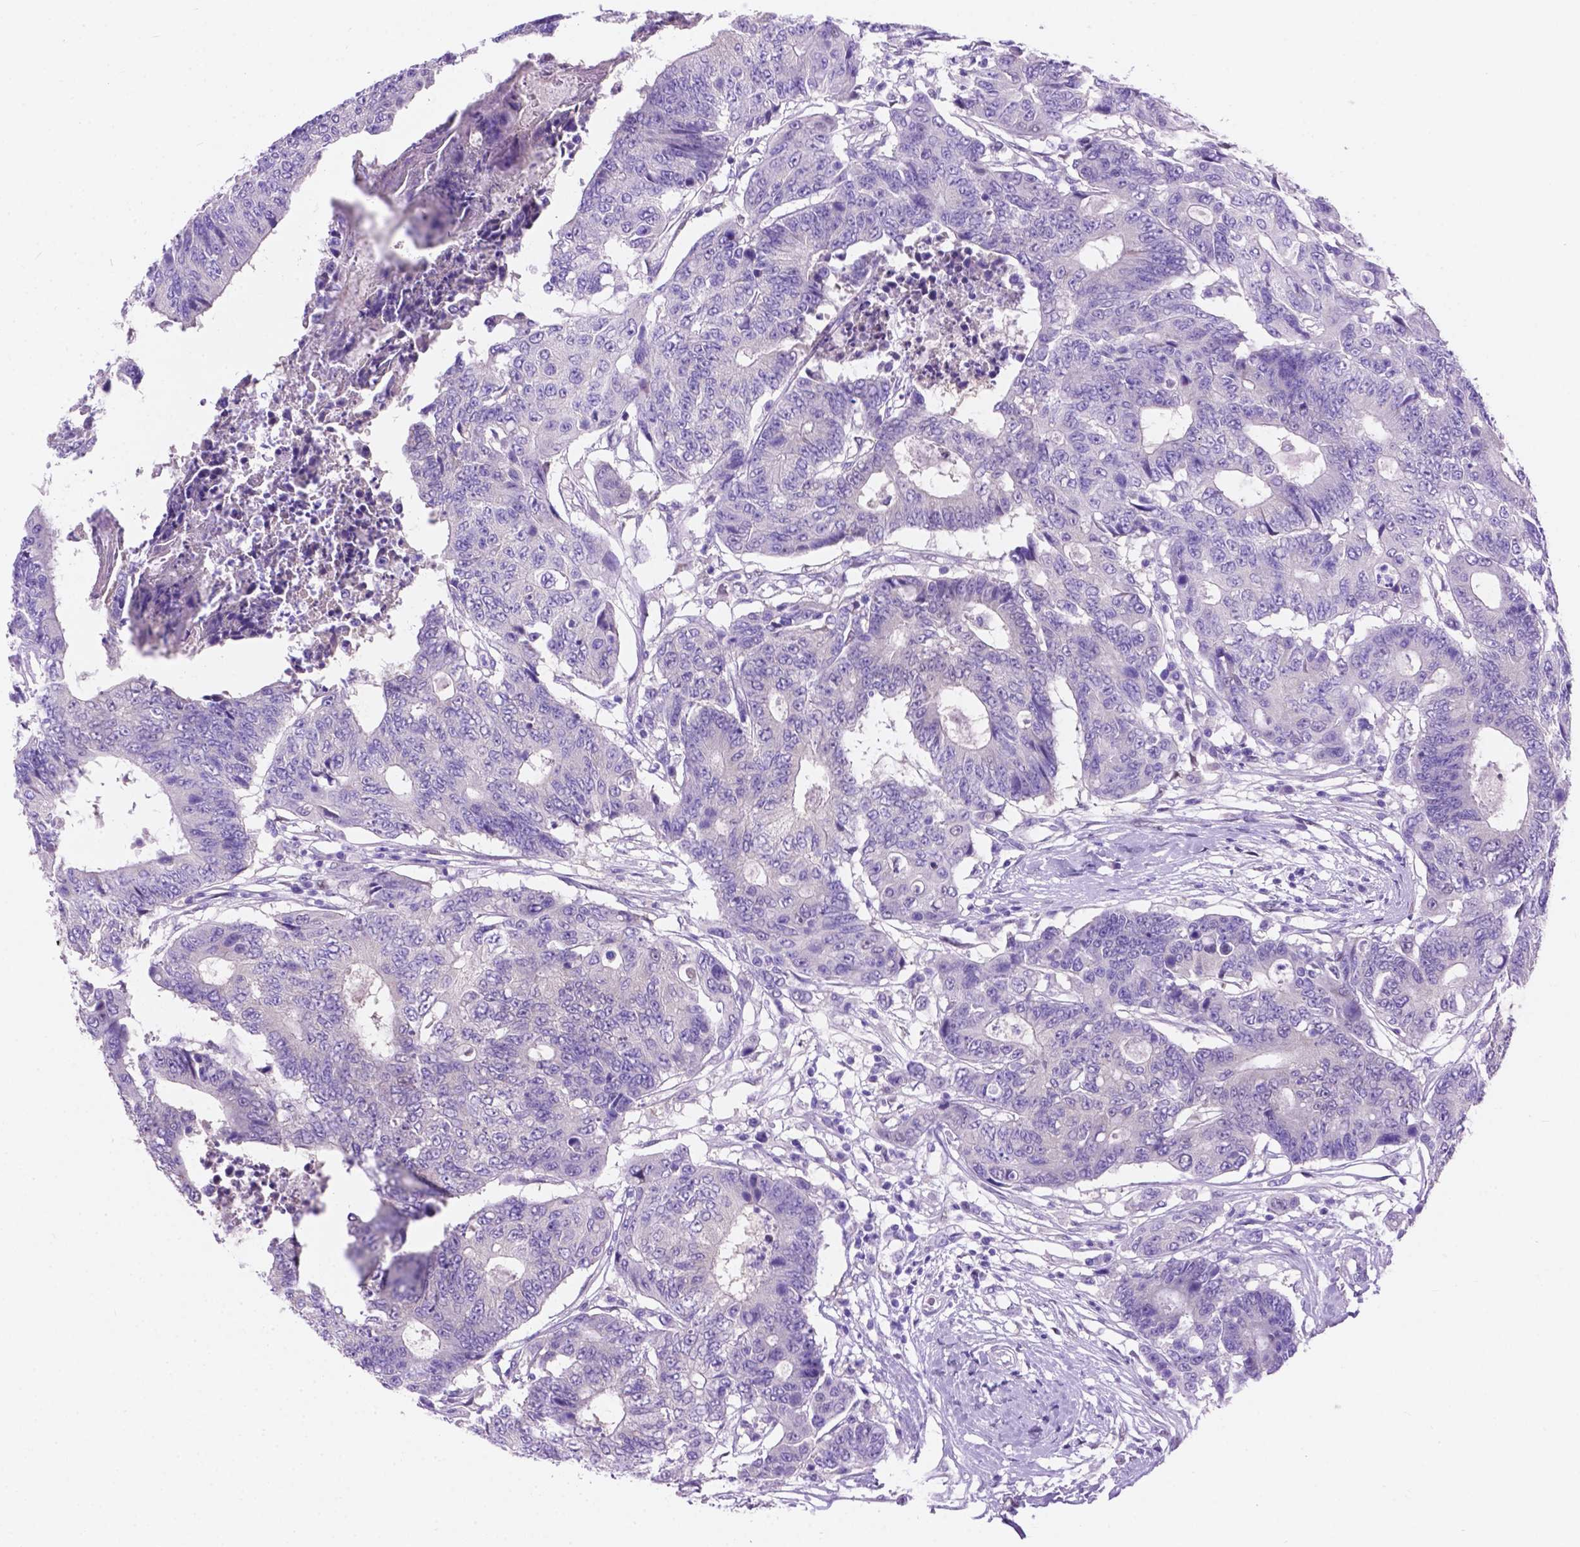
{"staining": {"intensity": "negative", "quantity": "none", "location": "none"}, "tissue": "colorectal cancer", "cell_type": "Tumor cells", "image_type": "cancer", "snomed": [{"axis": "morphology", "description": "Adenocarcinoma, NOS"}, {"axis": "topography", "description": "Colon"}], "caption": "This is an IHC histopathology image of human colorectal cancer (adenocarcinoma). There is no positivity in tumor cells.", "gene": "TMEM210", "patient": {"sex": "female", "age": 48}}